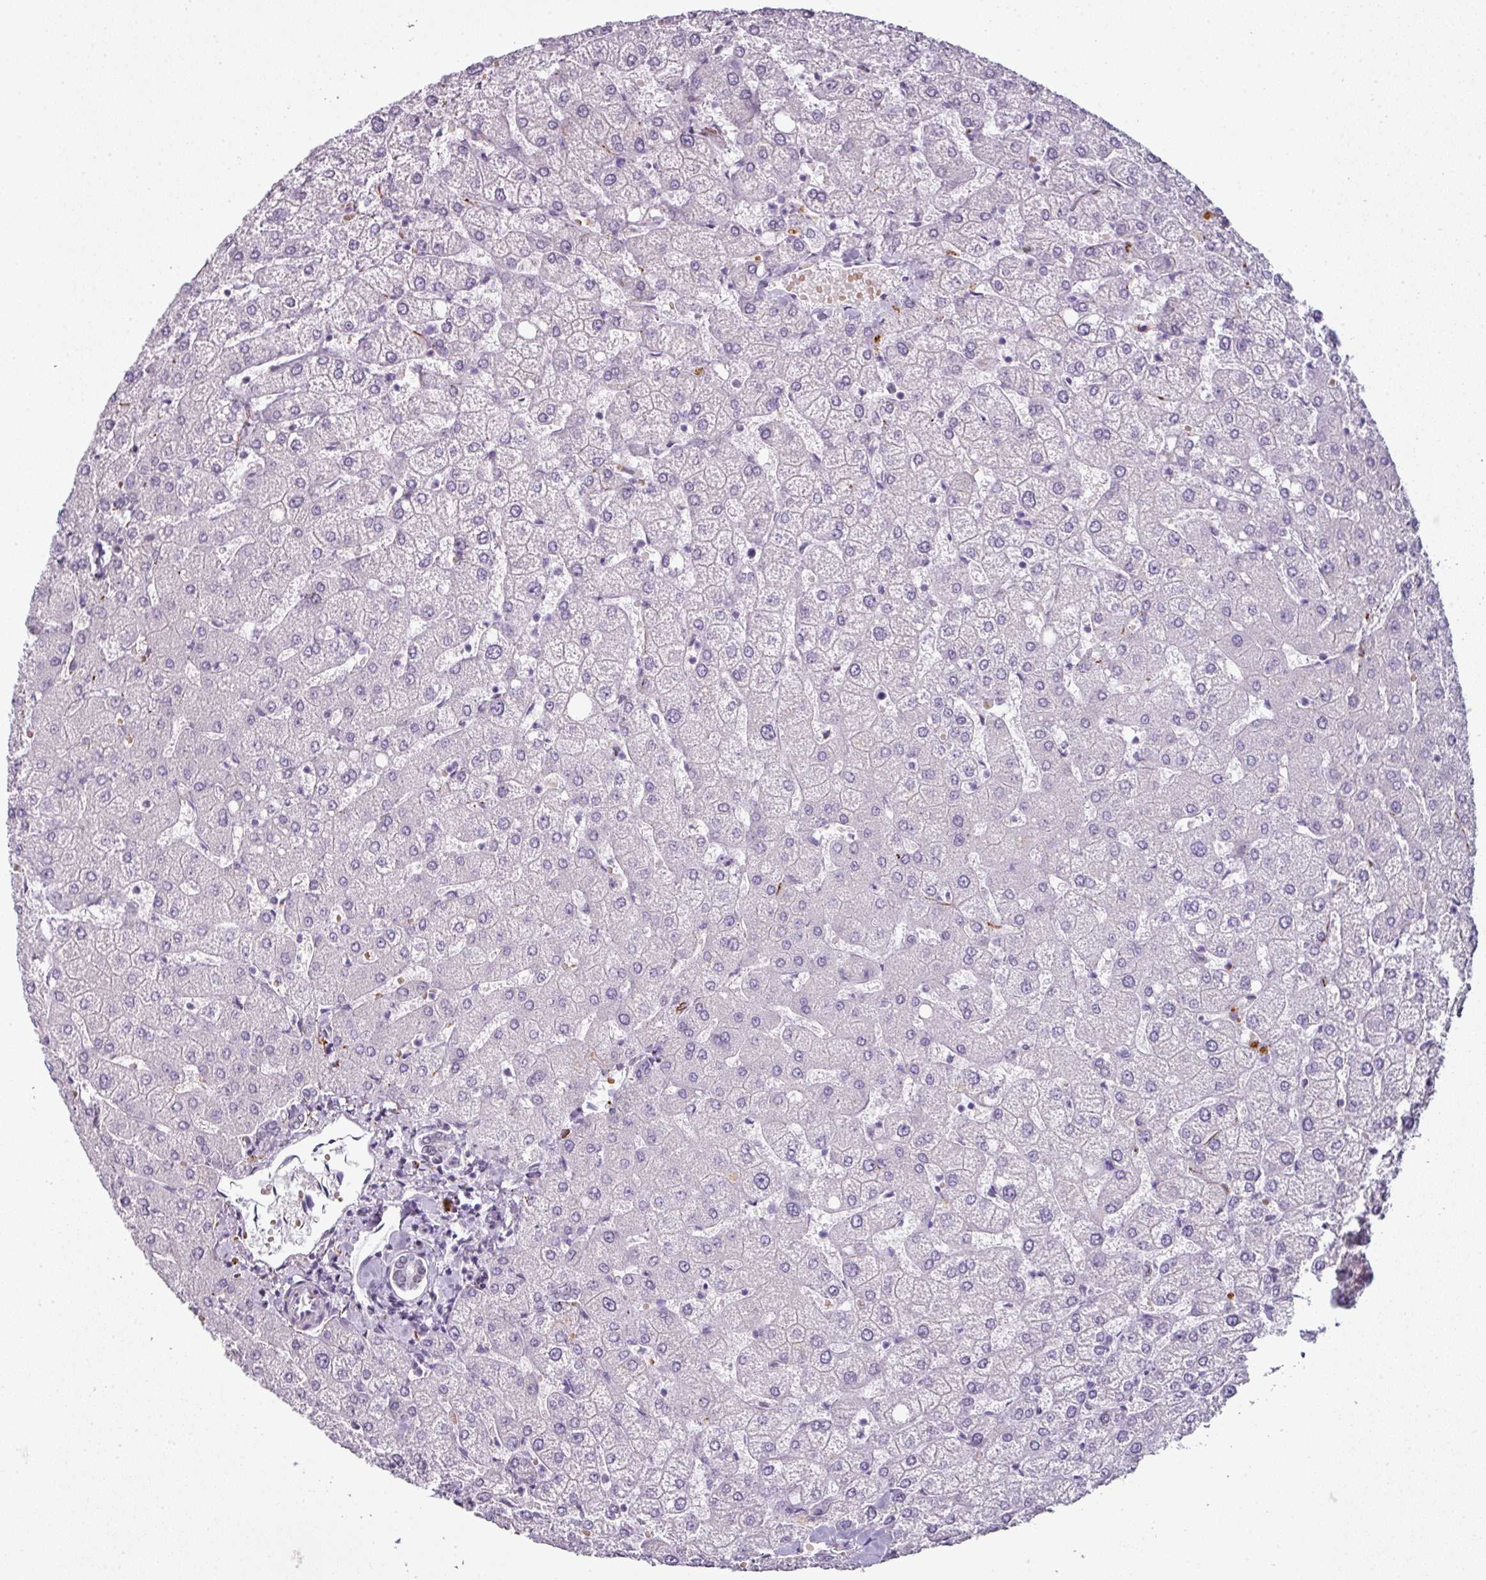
{"staining": {"intensity": "negative", "quantity": "none", "location": "none"}, "tissue": "liver", "cell_type": "Cholangiocytes", "image_type": "normal", "snomed": [{"axis": "morphology", "description": "Normal tissue, NOS"}, {"axis": "topography", "description": "Liver"}], "caption": "Immunohistochemistry (IHC) photomicrograph of unremarkable liver stained for a protein (brown), which demonstrates no positivity in cholangiocytes.", "gene": "SYT8", "patient": {"sex": "female", "age": 54}}